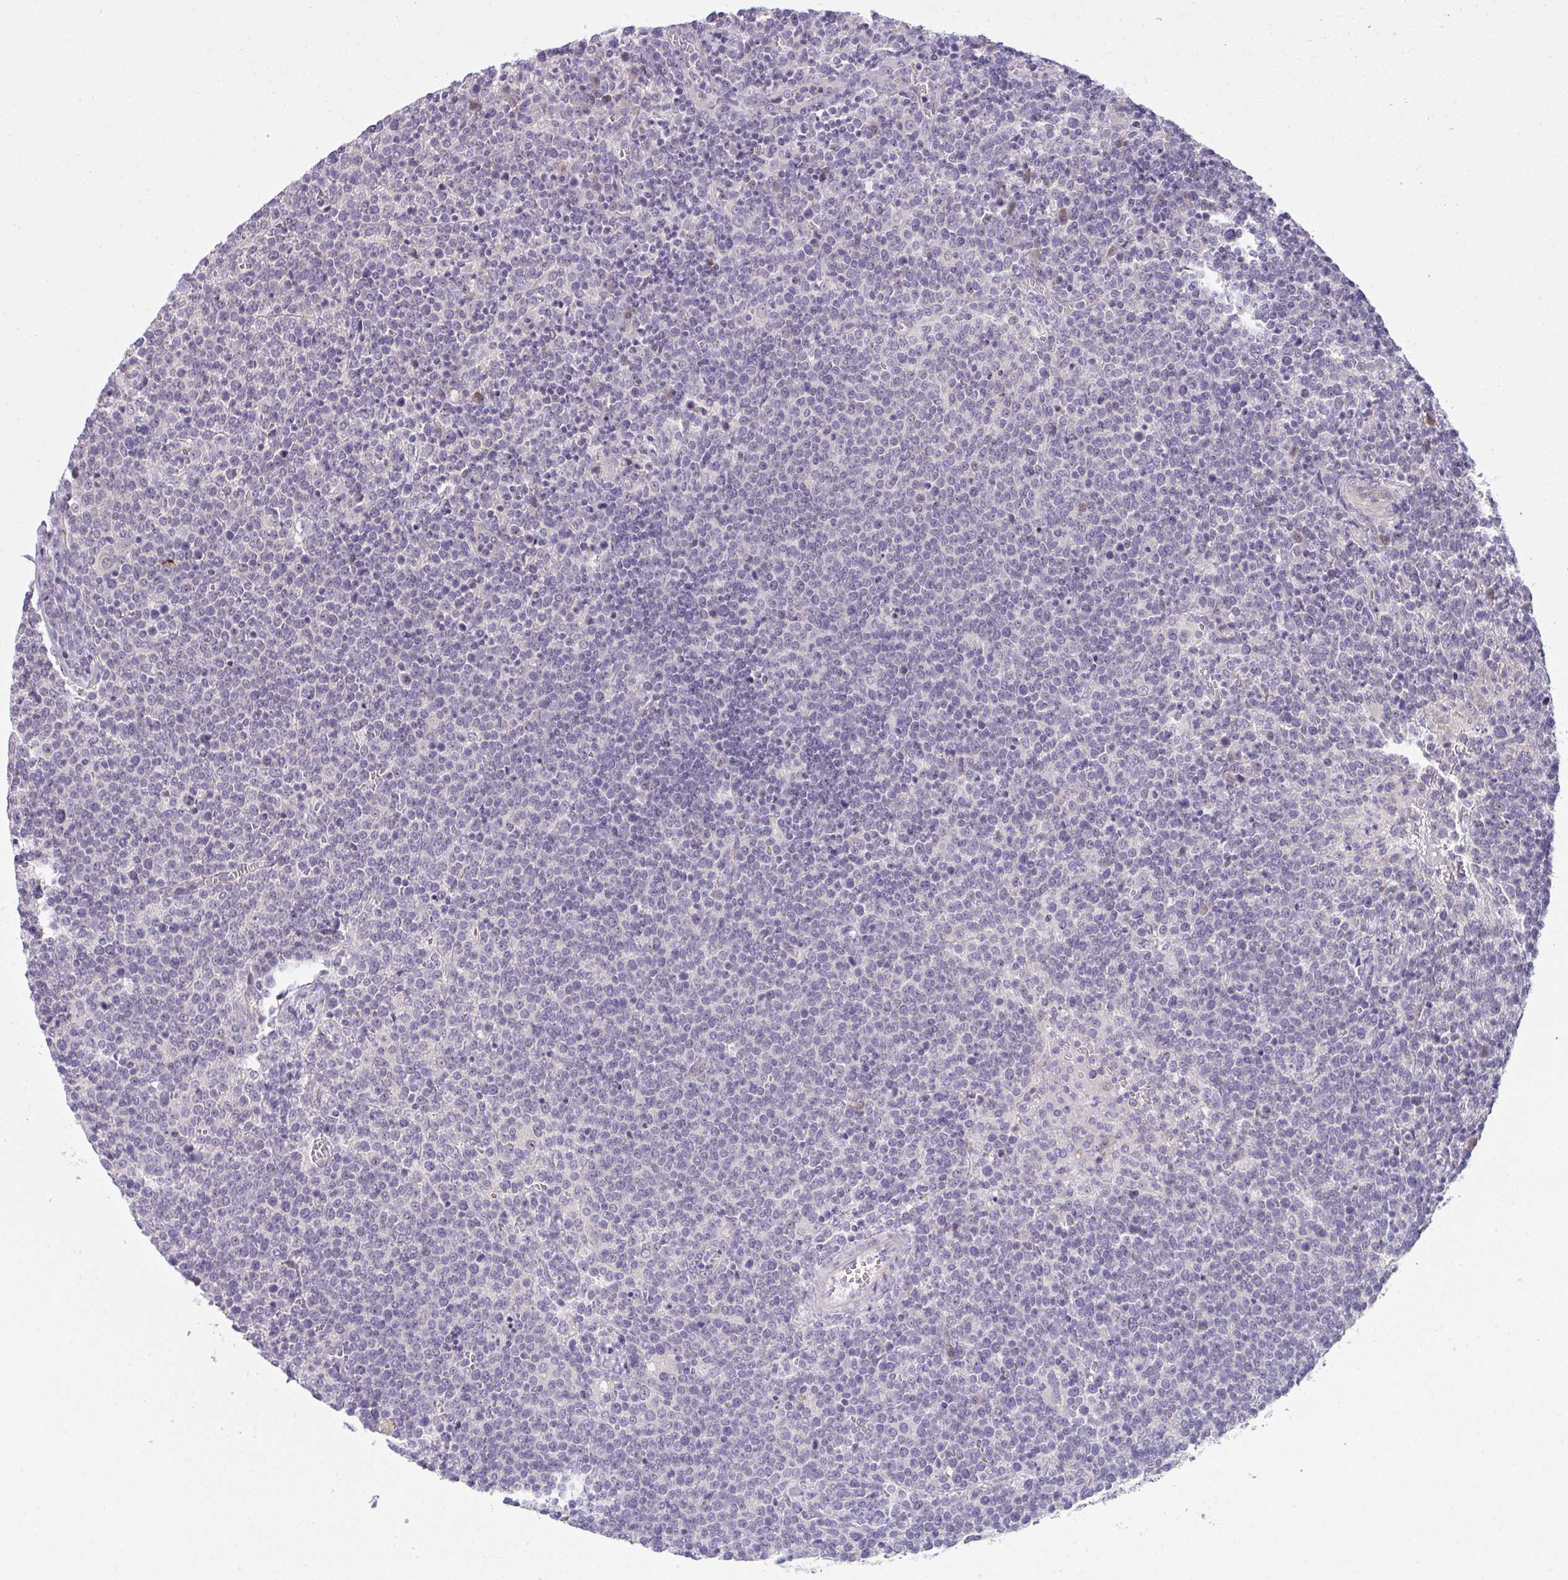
{"staining": {"intensity": "negative", "quantity": "none", "location": "none"}, "tissue": "lymphoma", "cell_type": "Tumor cells", "image_type": "cancer", "snomed": [{"axis": "morphology", "description": "Malignant lymphoma, non-Hodgkin's type, High grade"}, {"axis": "topography", "description": "Lymph node"}], "caption": "Tumor cells show no significant protein staining in high-grade malignant lymphoma, non-Hodgkin's type.", "gene": "NT5C1A", "patient": {"sex": "male", "age": 61}}